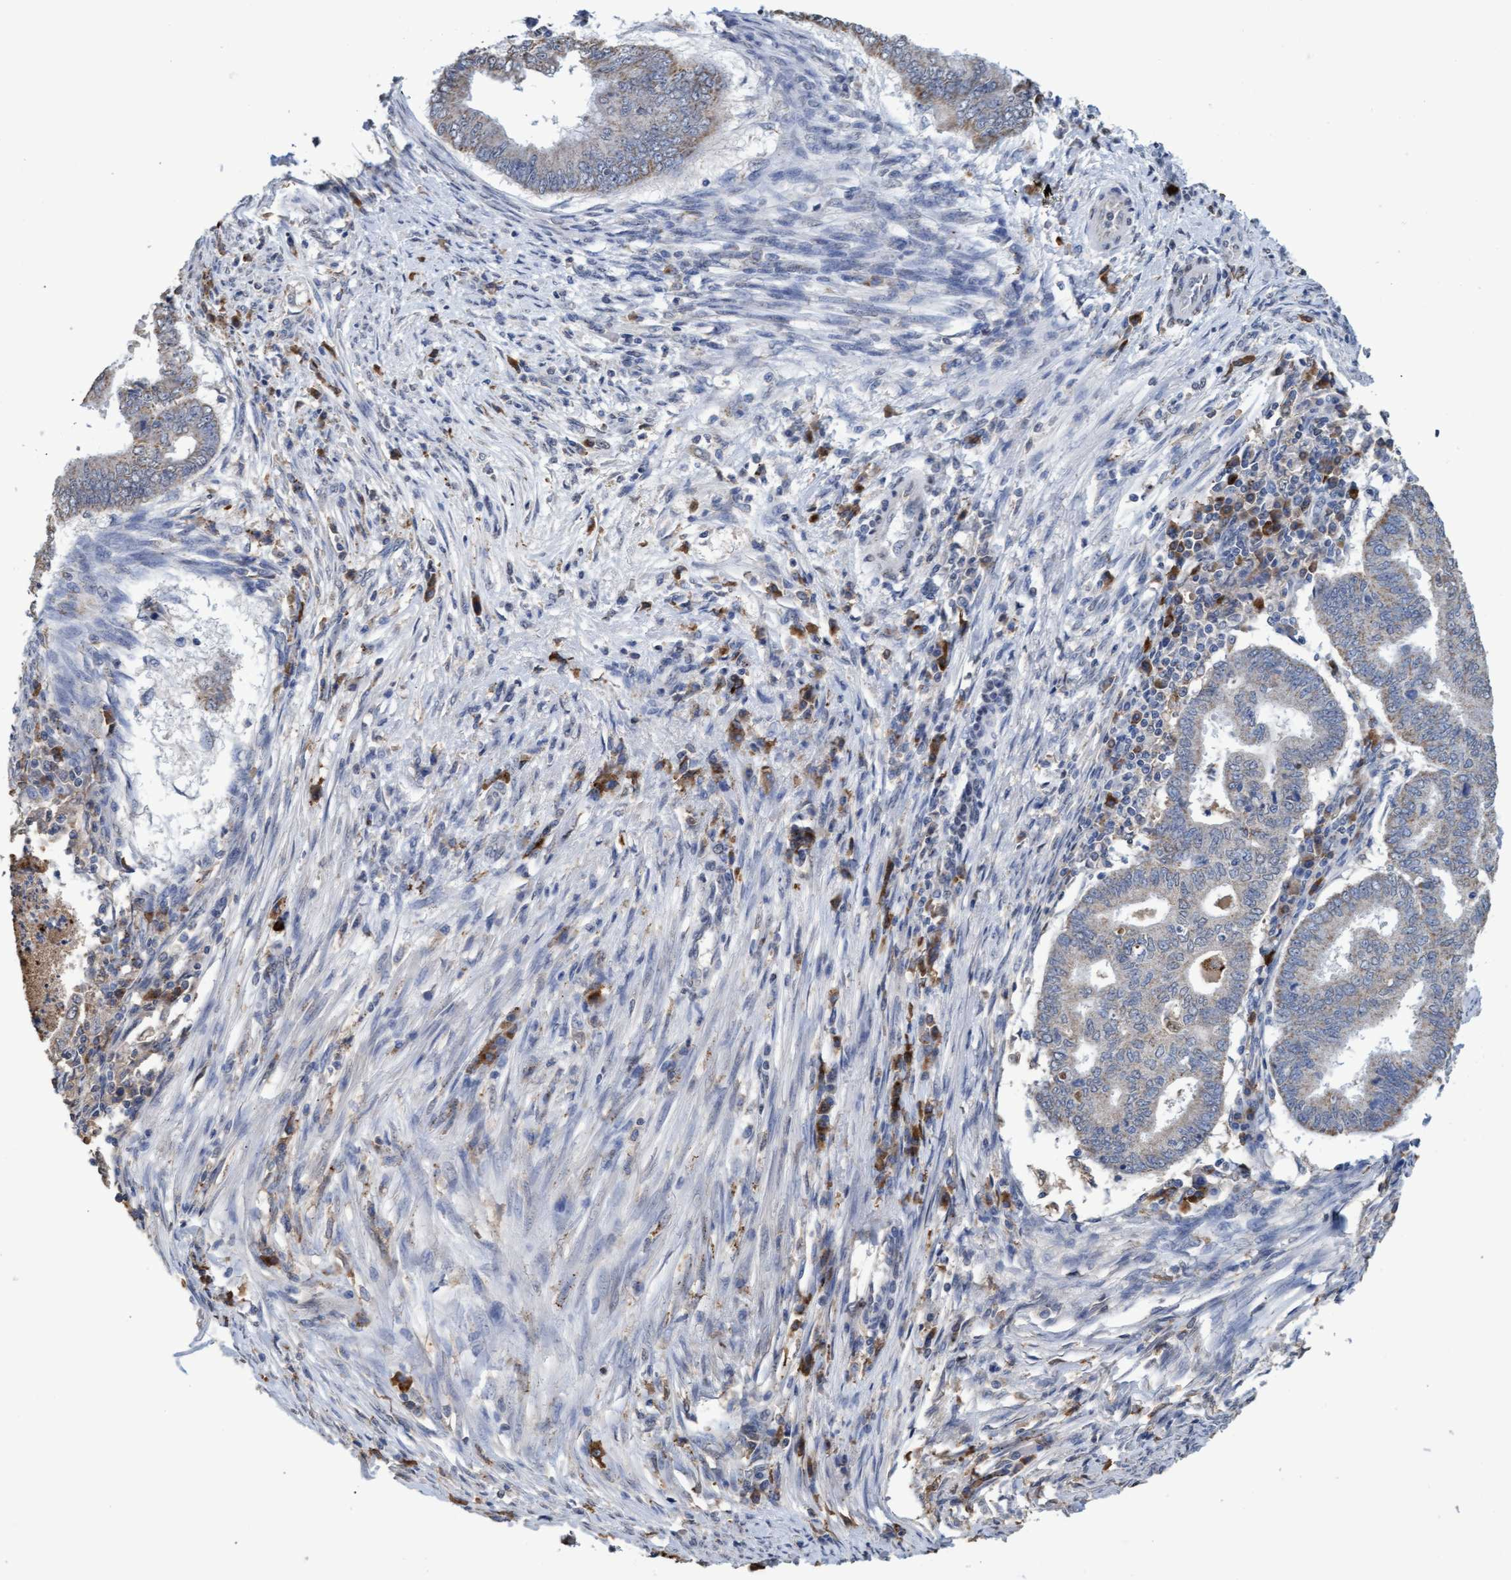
{"staining": {"intensity": "negative", "quantity": "none", "location": "none"}, "tissue": "endometrial cancer", "cell_type": "Tumor cells", "image_type": "cancer", "snomed": [{"axis": "morphology", "description": "Polyp, NOS"}, {"axis": "morphology", "description": "Adenocarcinoma, NOS"}, {"axis": "morphology", "description": "Adenoma, NOS"}, {"axis": "topography", "description": "Endometrium"}], "caption": "Tumor cells are negative for brown protein staining in endometrial adenocarcinoma. Brightfield microscopy of immunohistochemistry (IHC) stained with DAB (brown) and hematoxylin (blue), captured at high magnification.", "gene": "GPR39", "patient": {"sex": "female", "age": 79}}